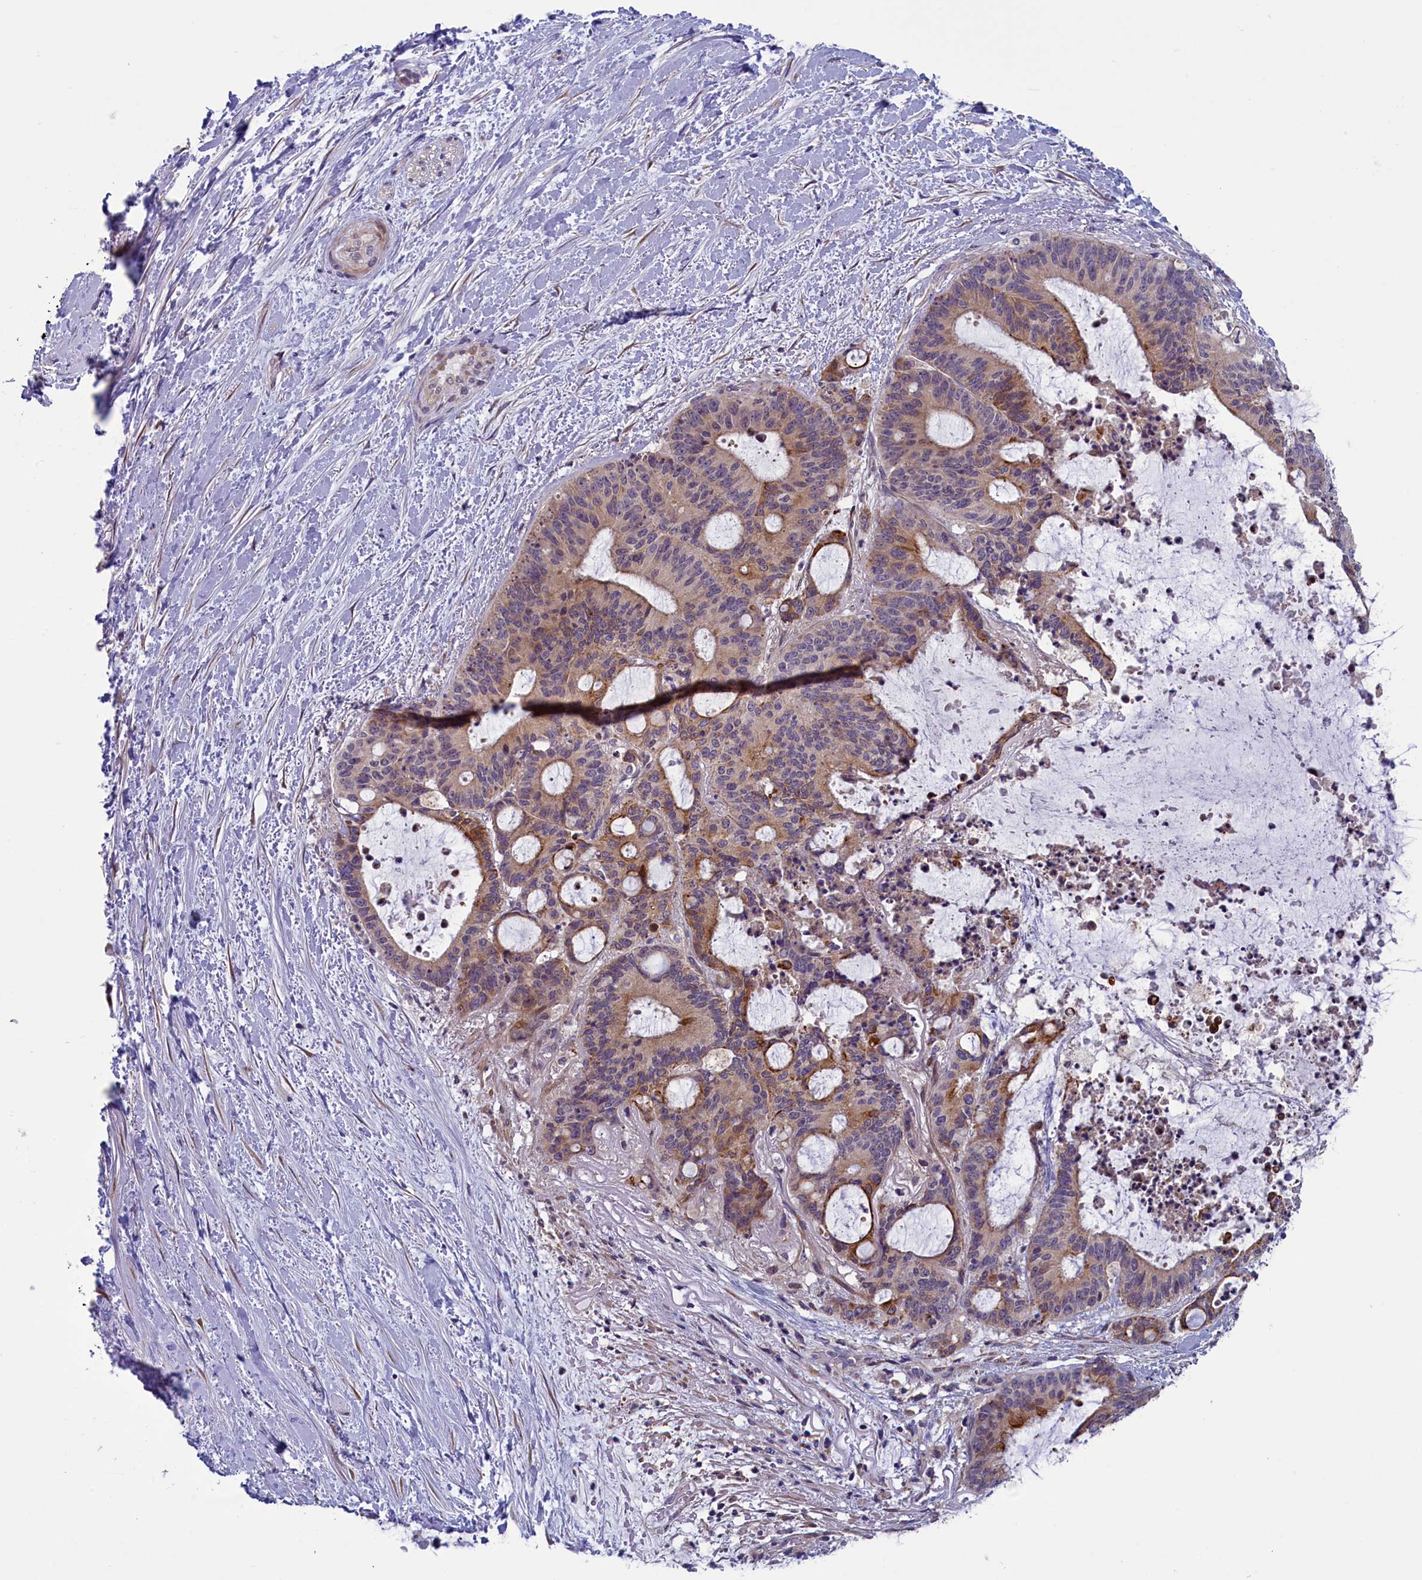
{"staining": {"intensity": "weak", "quantity": "25%-75%", "location": "cytoplasmic/membranous"}, "tissue": "liver cancer", "cell_type": "Tumor cells", "image_type": "cancer", "snomed": [{"axis": "morphology", "description": "Normal tissue, NOS"}, {"axis": "morphology", "description": "Cholangiocarcinoma"}, {"axis": "topography", "description": "Liver"}, {"axis": "topography", "description": "Peripheral nerve tissue"}], "caption": "Immunohistochemical staining of cholangiocarcinoma (liver) displays low levels of weak cytoplasmic/membranous protein positivity in about 25%-75% of tumor cells.", "gene": "ANKRD39", "patient": {"sex": "female", "age": 73}}